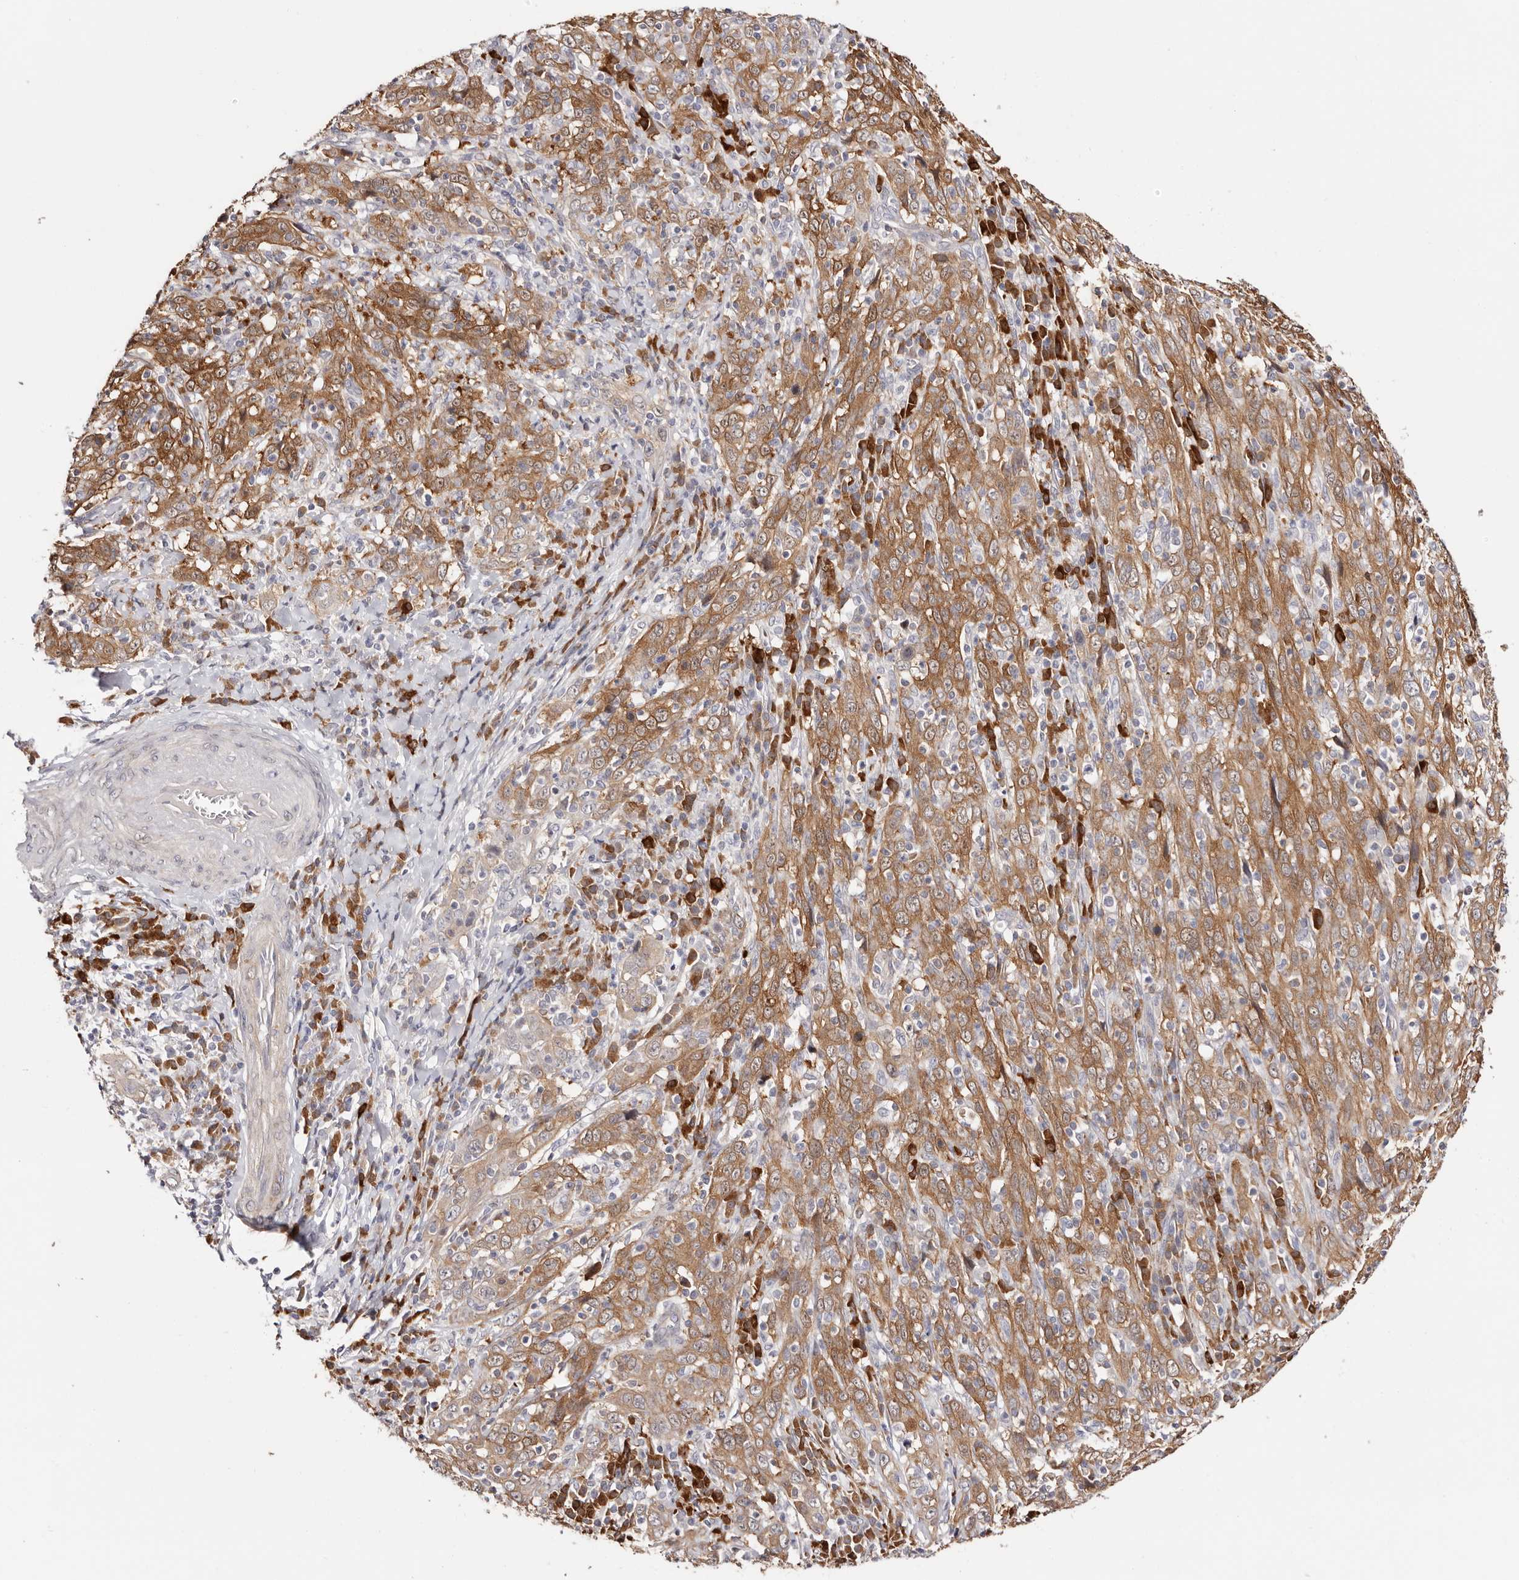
{"staining": {"intensity": "moderate", "quantity": ">75%", "location": "cytoplasmic/membranous"}, "tissue": "cervical cancer", "cell_type": "Tumor cells", "image_type": "cancer", "snomed": [{"axis": "morphology", "description": "Squamous cell carcinoma, NOS"}, {"axis": "topography", "description": "Cervix"}], "caption": "IHC micrograph of neoplastic tissue: cervical squamous cell carcinoma stained using immunohistochemistry displays medium levels of moderate protein expression localized specifically in the cytoplasmic/membranous of tumor cells, appearing as a cytoplasmic/membranous brown color.", "gene": "GFOD1", "patient": {"sex": "female", "age": 46}}